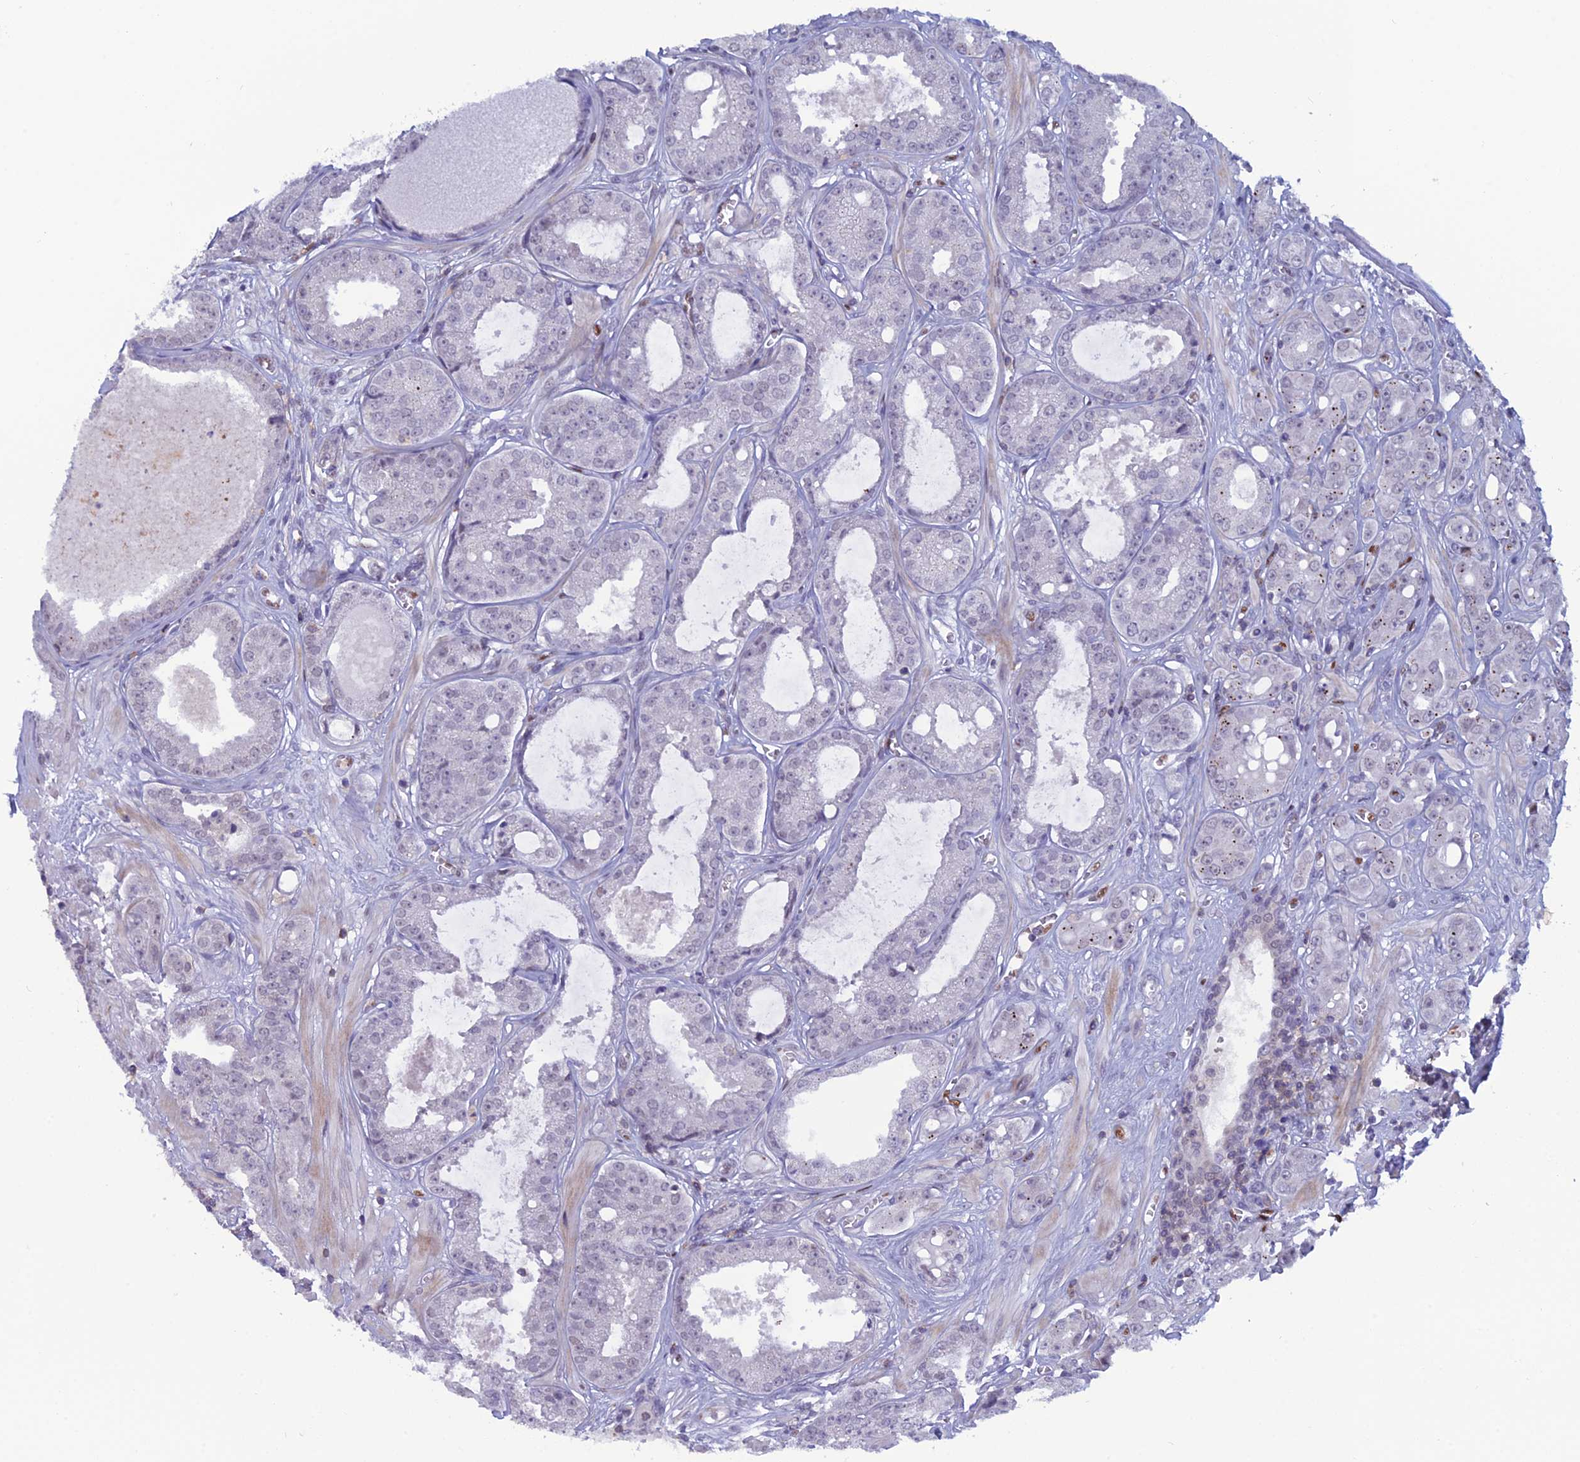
{"staining": {"intensity": "negative", "quantity": "none", "location": "none"}, "tissue": "prostate cancer", "cell_type": "Tumor cells", "image_type": "cancer", "snomed": [{"axis": "morphology", "description": "Adenocarcinoma, High grade"}, {"axis": "topography", "description": "Prostate"}], "caption": "Immunohistochemical staining of human adenocarcinoma (high-grade) (prostate) shows no significant staining in tumor cells.", "gene": "NOL4L", "patient": {"sex": "male", "age": 74}}